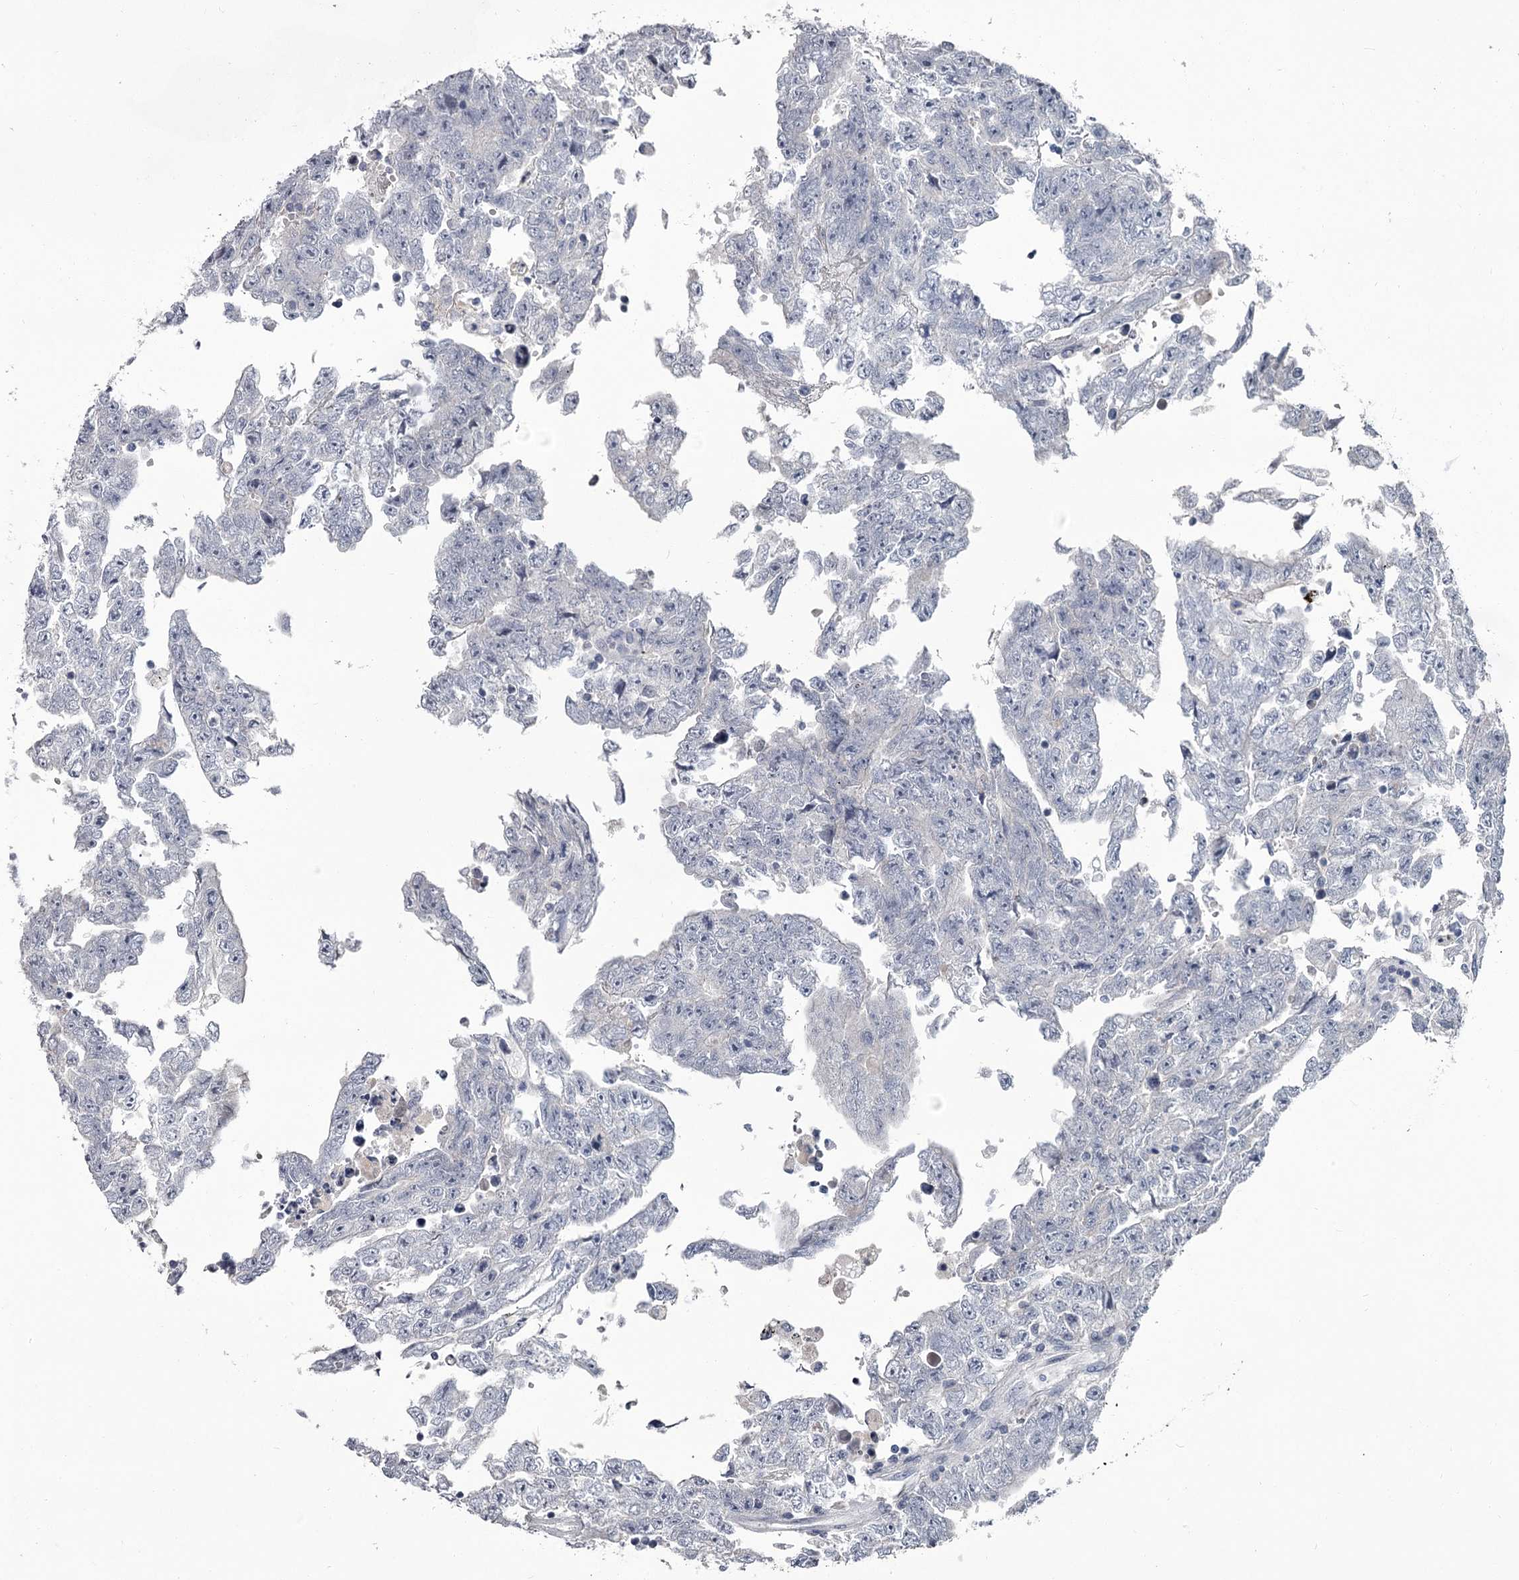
{"staining": {"intensity": "negative", "quantity": "none", "location": "none"}, "tissue": "testis cancer", "cell_type": "Tumor cells", "image_type": "cancer", "snomed": [{"axis": "morphology", "description": "Carcinoma, Embryonal, NOS"}, {"axis": "topography", "description": "Testis"}], "caption": "The photomicrograph displays no significant expression in tumor cells of testis cancer.", "gene": "DAO", "patient": {"sex": "male", "age": 25}}